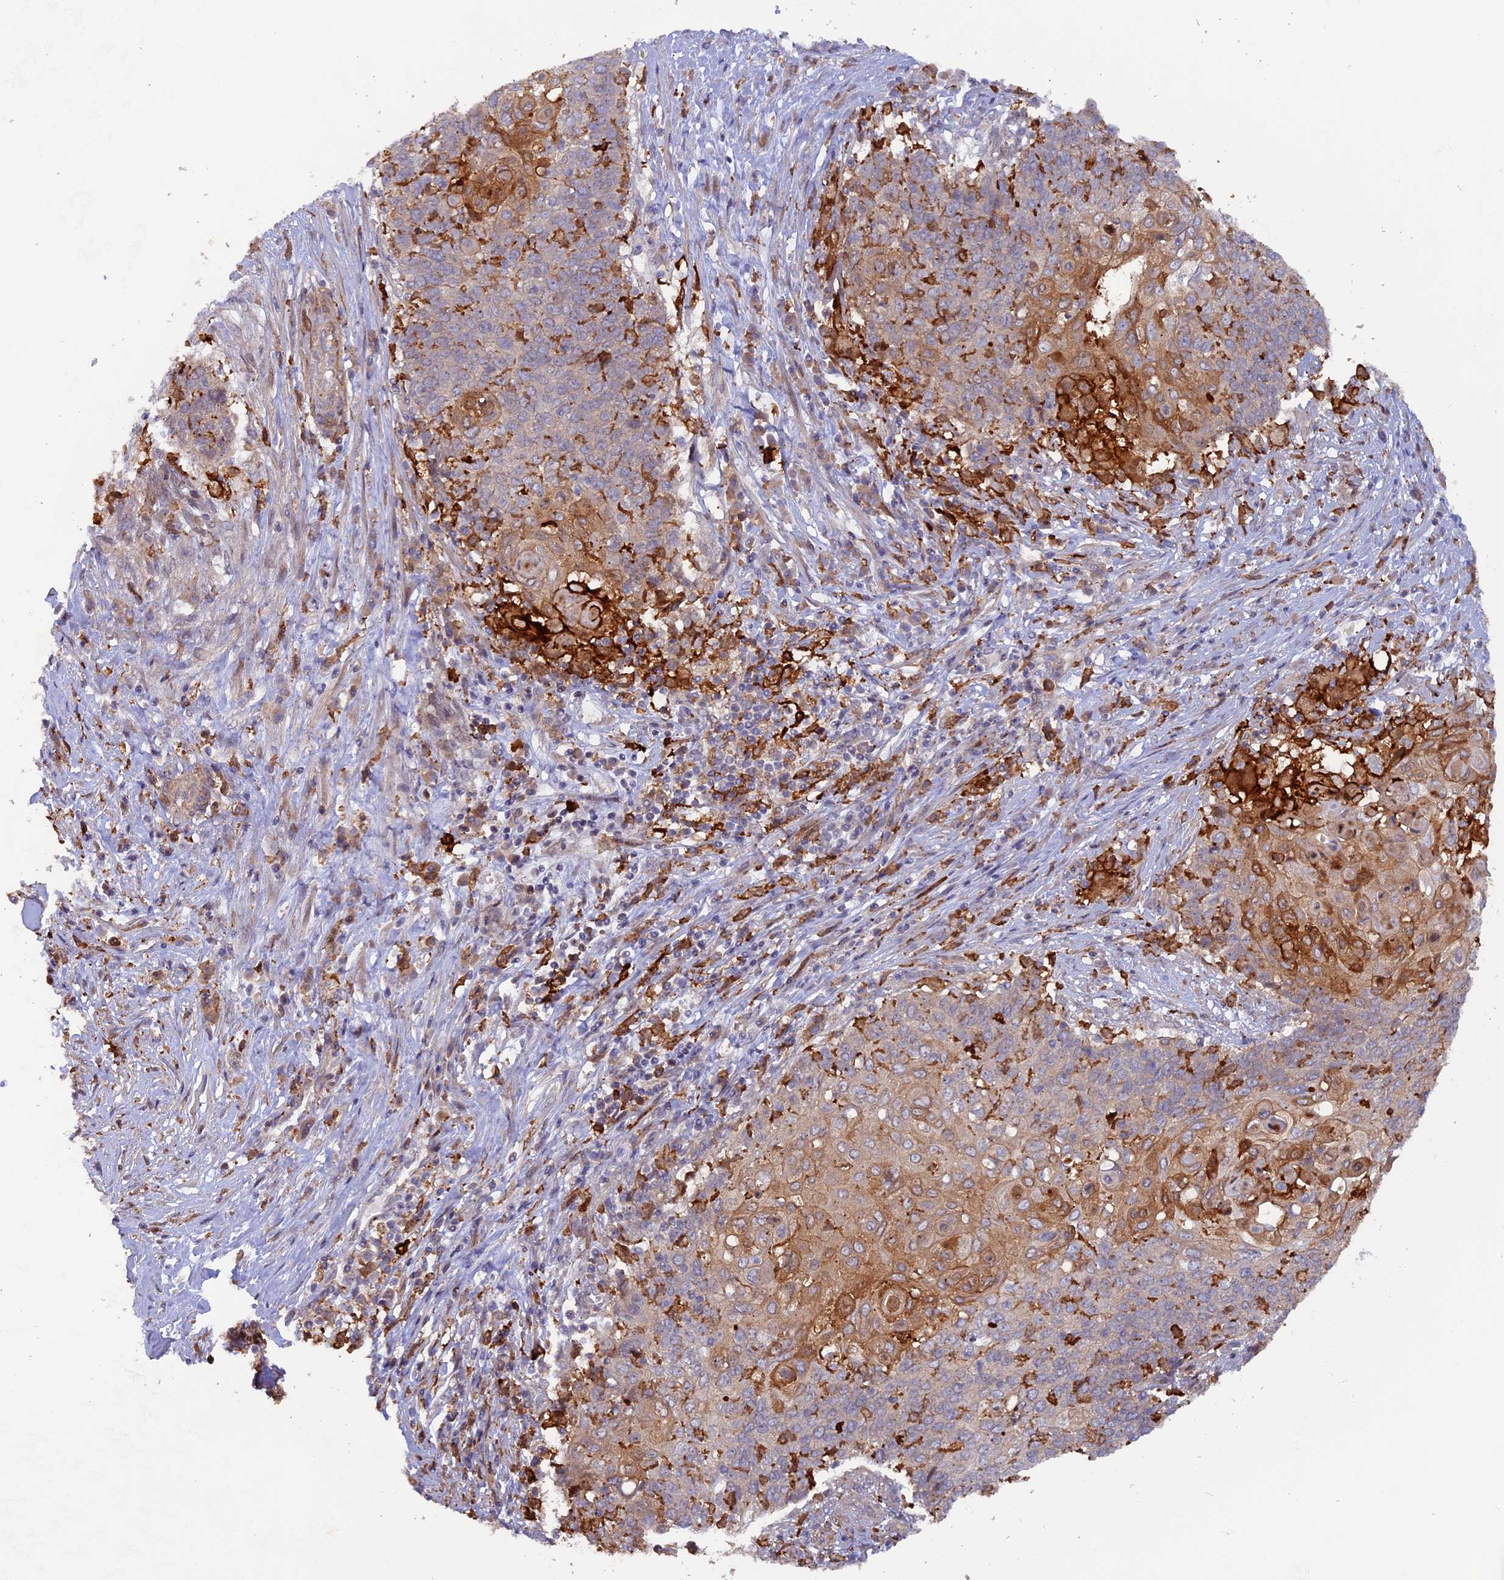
{"staining": {"intensity": "moderate", "quantity": "<25%", "location": "cytoplasmic/membranous"}, "tissue": "cervical cancer", "cell_type": "Tumor cells", "image_type": "cancer", "snomed": [{"axis": "morphology", "description": "Squamous cell carcinoma, NOS"}, {"axis": "topography", "description": "Cervix"}], "caption": "Immunohistochemical staining of human cervical cancer (squamous cell carcinoma) shows low levels of moderate cytoplasmic/membranous staining in approximately <25% of tumor cells.", "gene": "FERMT1", "patient": {"sex": "female", "age": 39}}